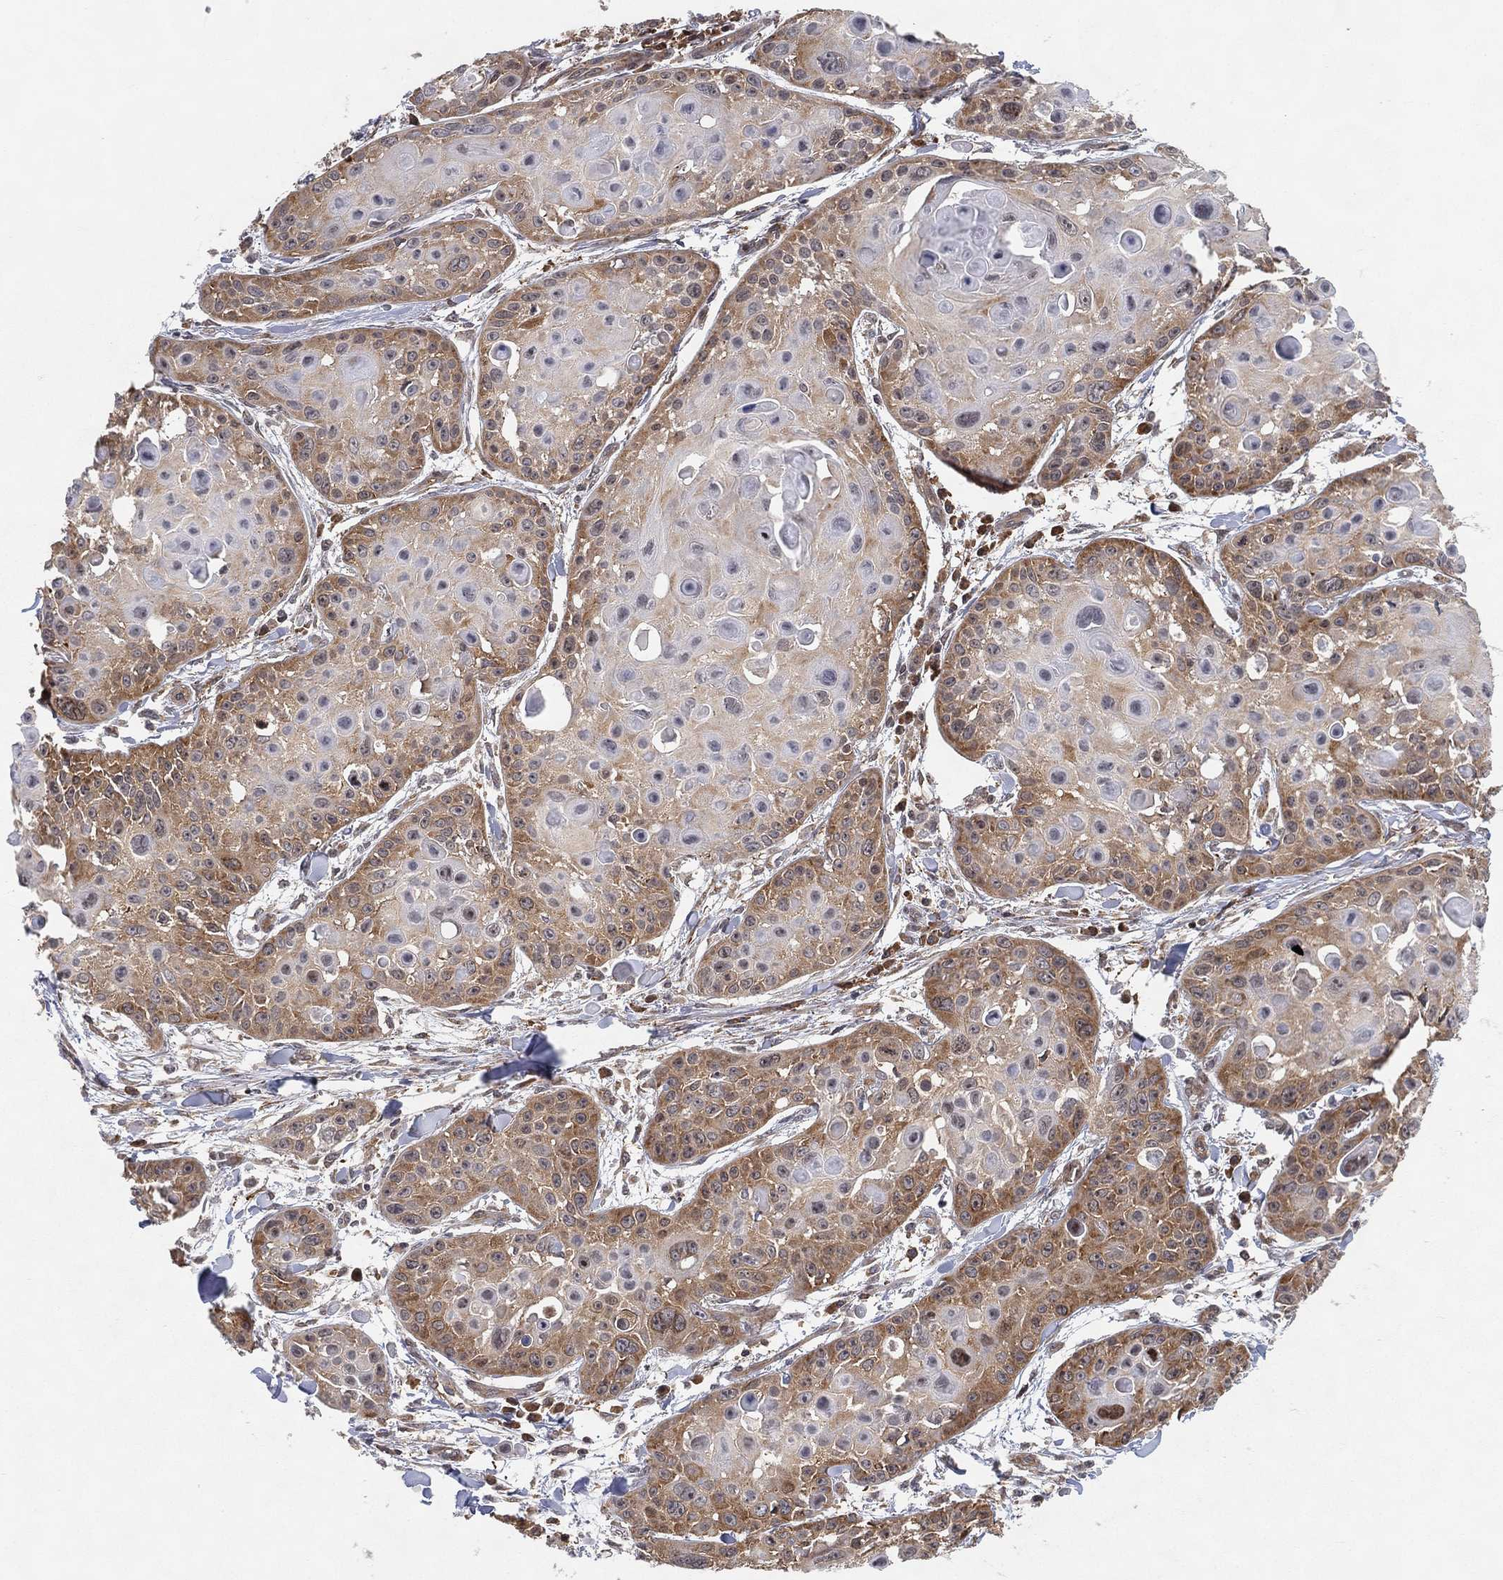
{"staining": {"intensity": "moderate", "quantity": "25%-75%", "location": "cytoplasmic/membranous"}, "tissue": "skin cancer", "cell_type": "Tumor cells", "image_type": "cancer", "snomed": [{"axis": "morphology", "description": "Squamous cell carcinoma, NOS"}, {"axis": "topography", "description": "Skin"}, {"axis": "topography", "description": "Anal"}], "caption": "Skin squamous cell carcinoma stained with DAB (3,3'-diaminobenzidine) immunohistochemistry (IHC) demonstrates medium levels of moderate cytoplasmic/membranous staining in about 25%-75% of tumor cells.", "gene": "TMTC4", "patient": {"sex": "female", "age": 75}}